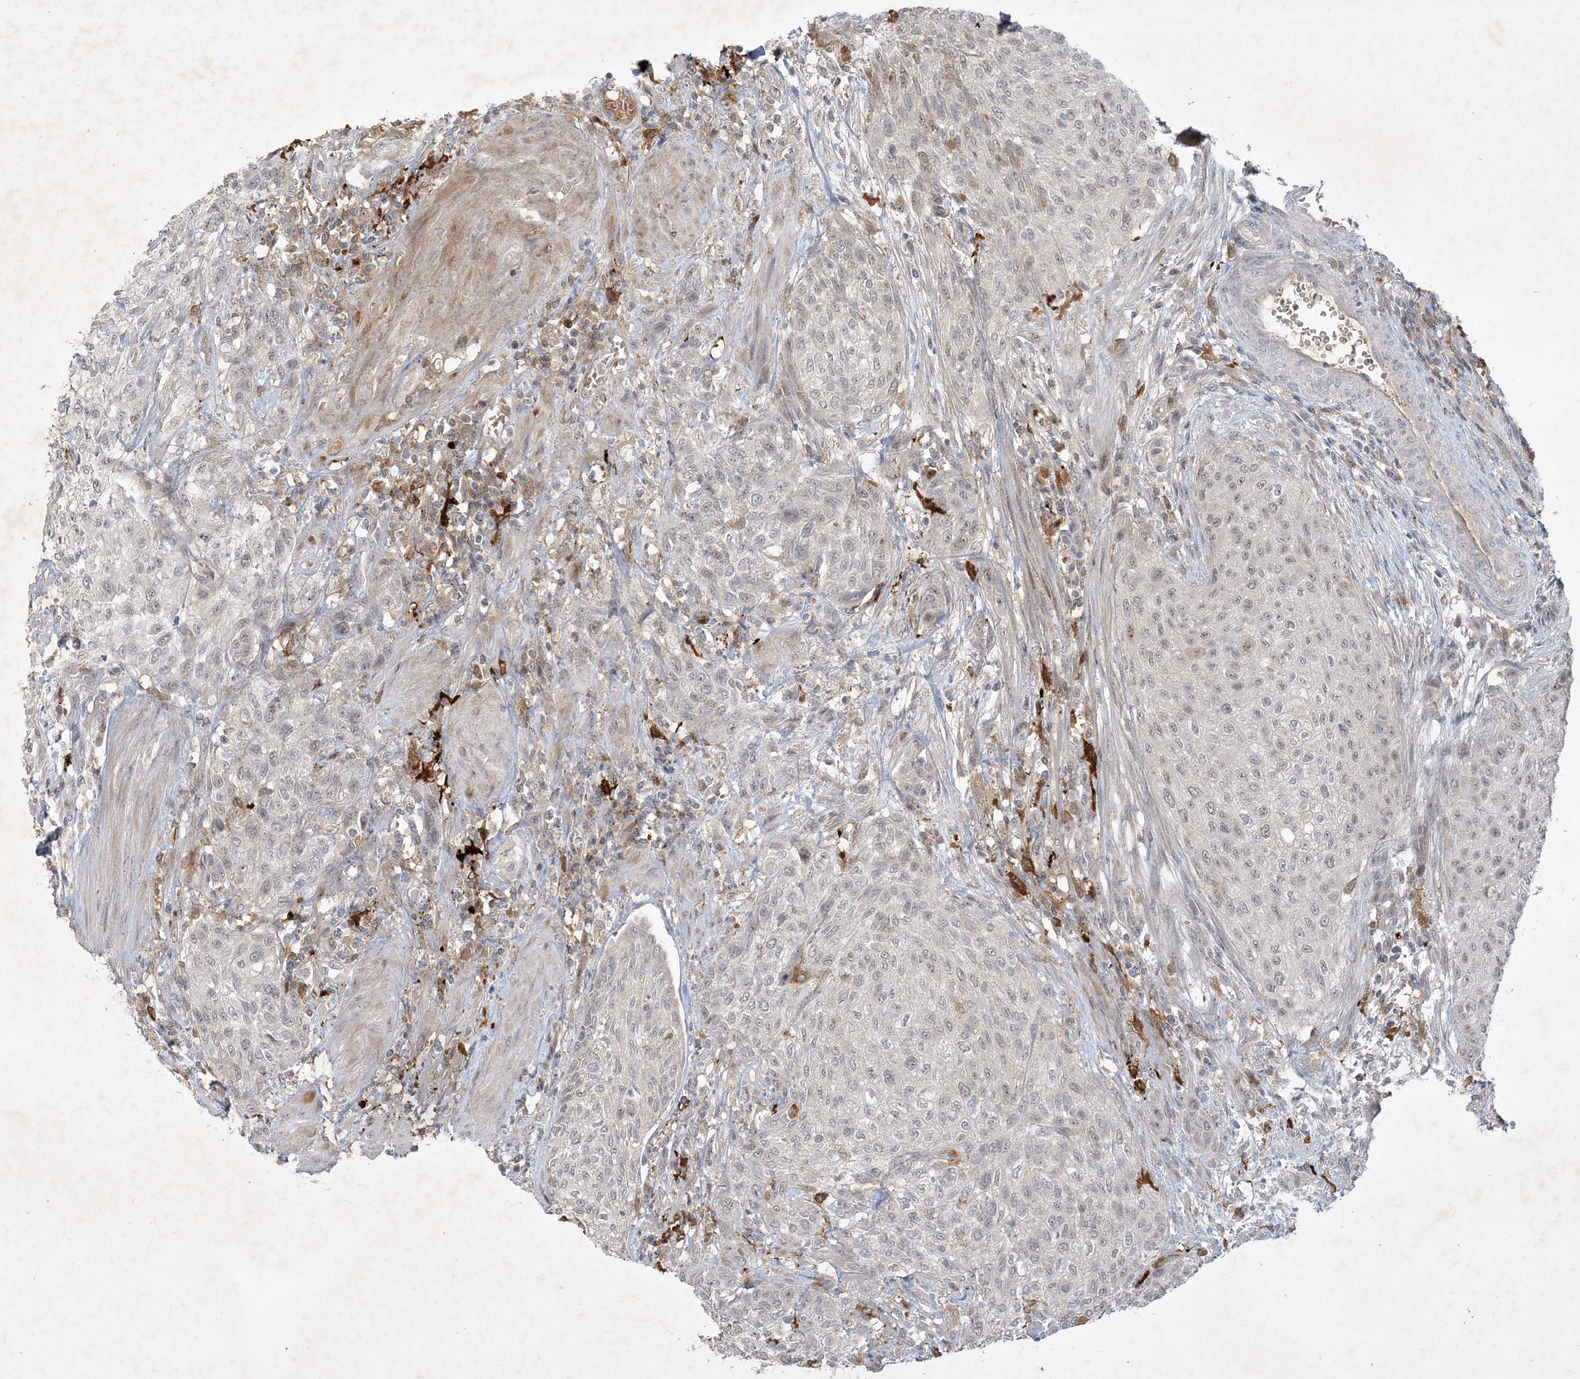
{"staining": {"intensity": "weak", "quantity": "25%-75%", "location": "nuclear"}, "tissue": "urothelial cancer", "cell_type": "Tumor cells", "image_type": "cancer", "snomed": [{"axis": "morphology", "description": "Urothelial carcinoma, High grade"}, {"axis": "topography", "description": "Urinary bladder"}], "caption": "Protein positivity by immunohistochemistry reveals weak nuclear staining in about 25%-75% of tumor cells in urothelial cancer.", "gene": "THG1L", "patient": {"sex": "male", "age": 35}}